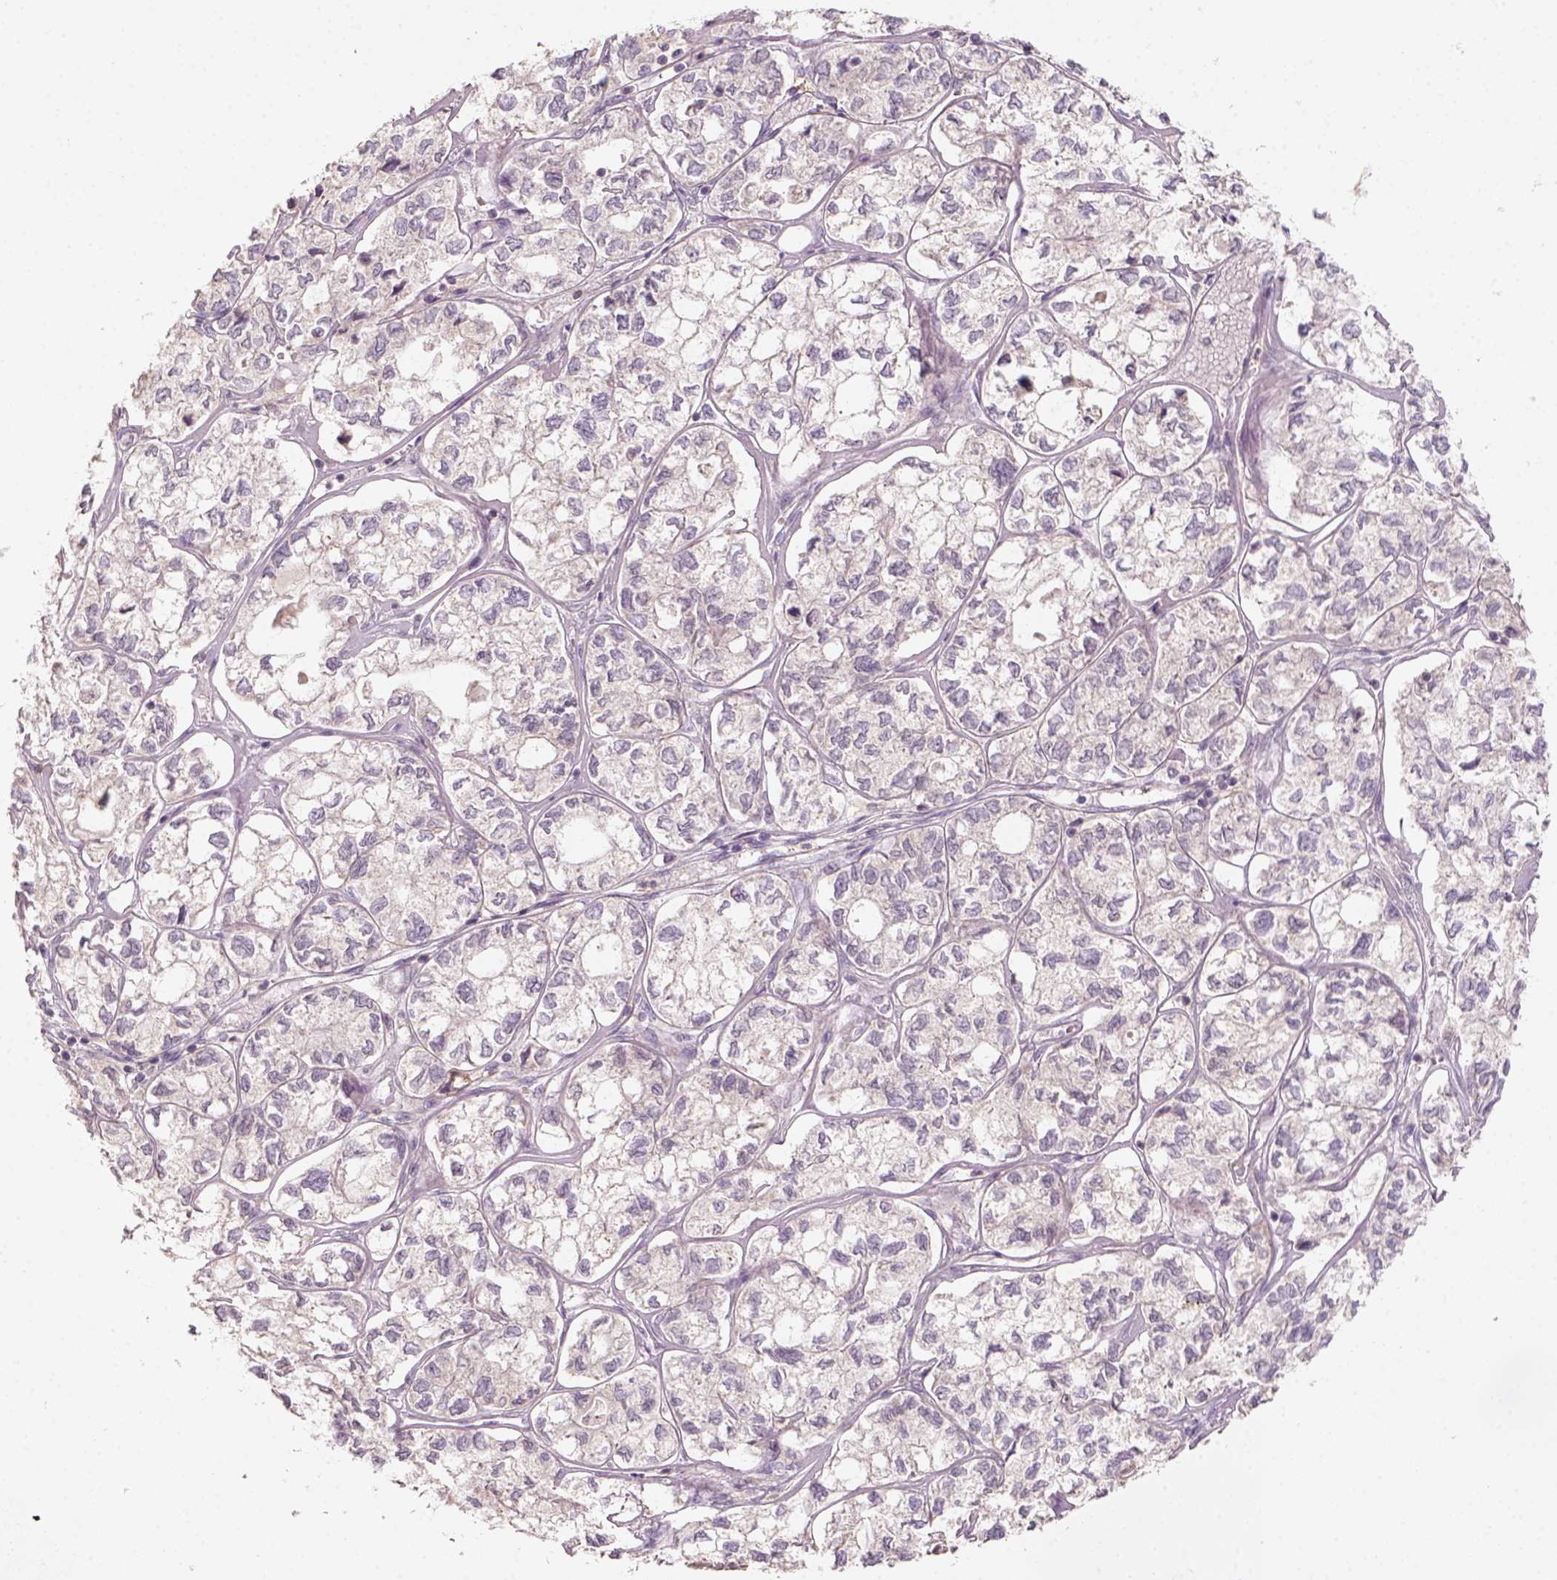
{"staining": {"intensity": "negative", "quantity": "none", "location": "none"}, "tissue": "ovarian cancer", "cell_type": "Tumor cells", "image_type": "cancer", "snomed": [{"axis": "morphology", "description": "Carcinoma, endometroid"}, {"axis": "topography", "description": "Ovary"}], "caption": "Immunohistochemistry of ovarian cancer exhibits no positivity in tumor cells.", "gene": "AQP9", "patient": {"sex": "female", "age": 64}}